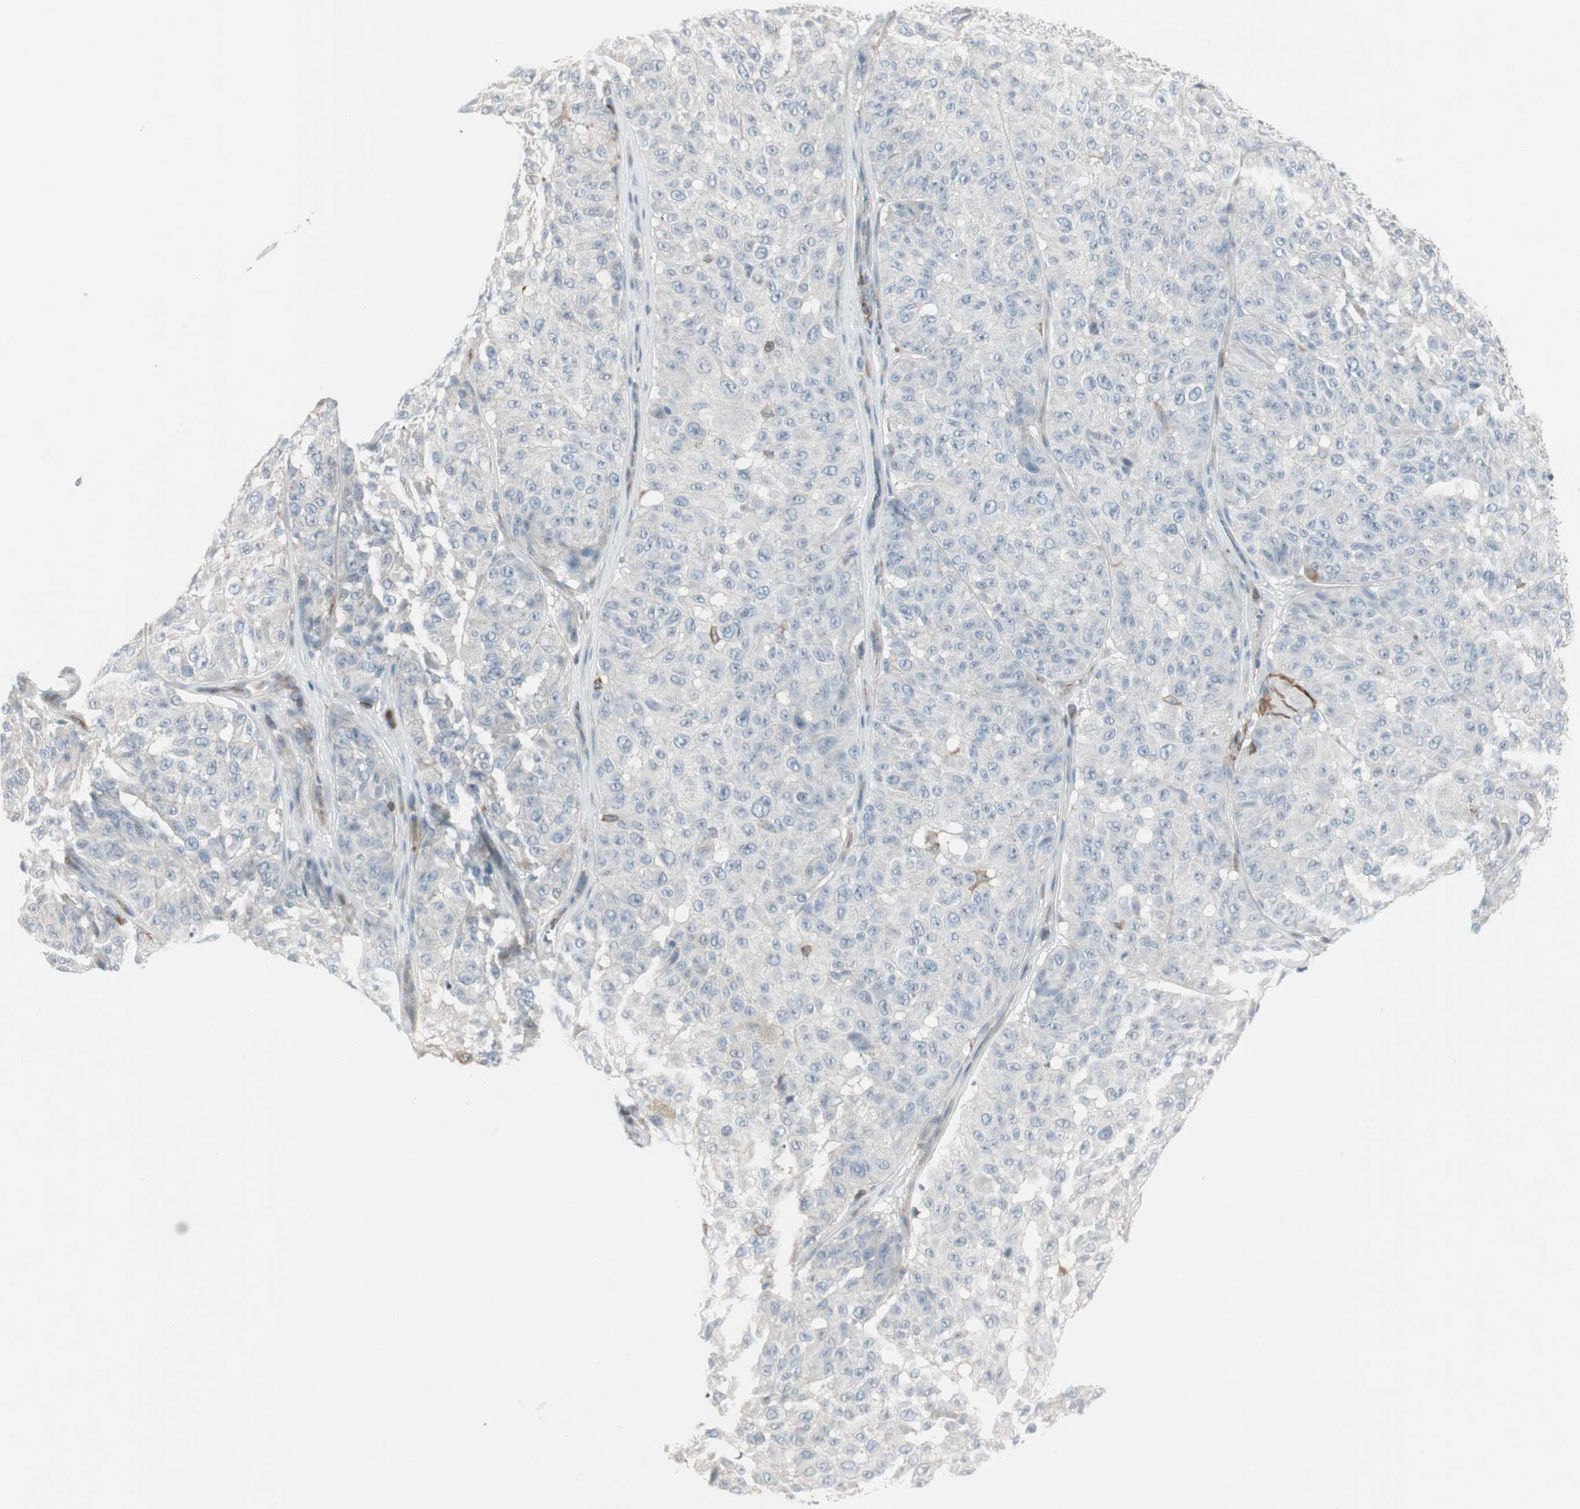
{"staining": {"intensity": "negative", "quantity": "none", "location": "none"}, "tissue": "melanoma", "cell_type": "Tumor cells", "image_type": "cancer", "snomed": [{"axis": "morphology", "description": "Malignant melanoma, NOS"}, {"axis": "topography", "description": "Skin"}], "caption": "IHC image of human melanoma stained for a protein (brown), which reveals no positivity in tumor cells.", "gene": "MAP4K4", "patient": {"sex": "female", "age": 46}}